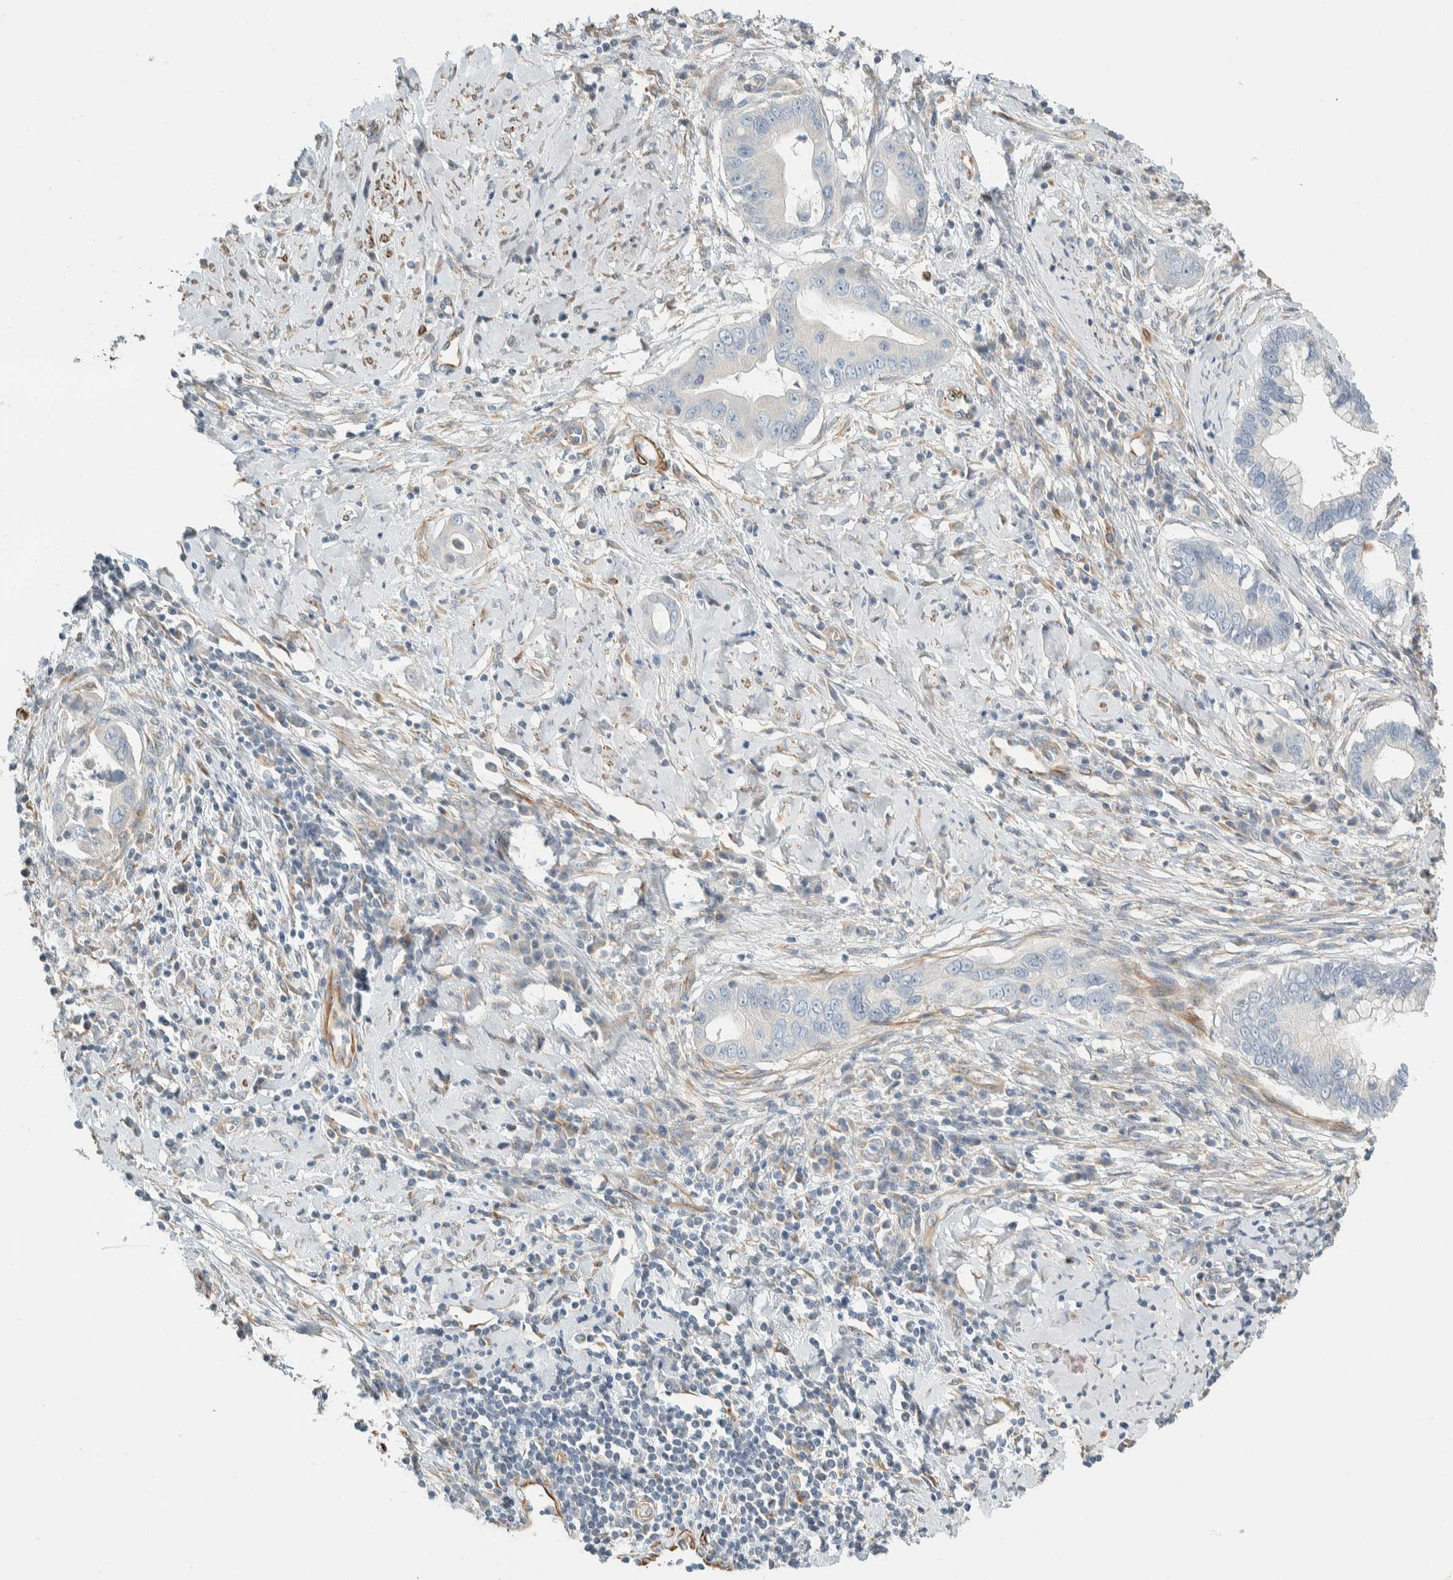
{"staining": {"intensity": "negative", "quantity": "none", "location": "none"}, "tissue": "cervical cancer", "cell_type": "Tumor cells", "image_type": "cancer", "snomed": [{"axis": "morphology", "description": "Adenocarcinoma, NOS"}, {"axis": "topography", "description": "Cervix"}], "caption": "An immunohistochemistry histopathology image of adenocarcinoma (cervical) is shown. There is no staining in tumor cells of adenocarcinoma (cervical).", "gene": "CDR2", "patient": {"sex": "female", "age": 44}}